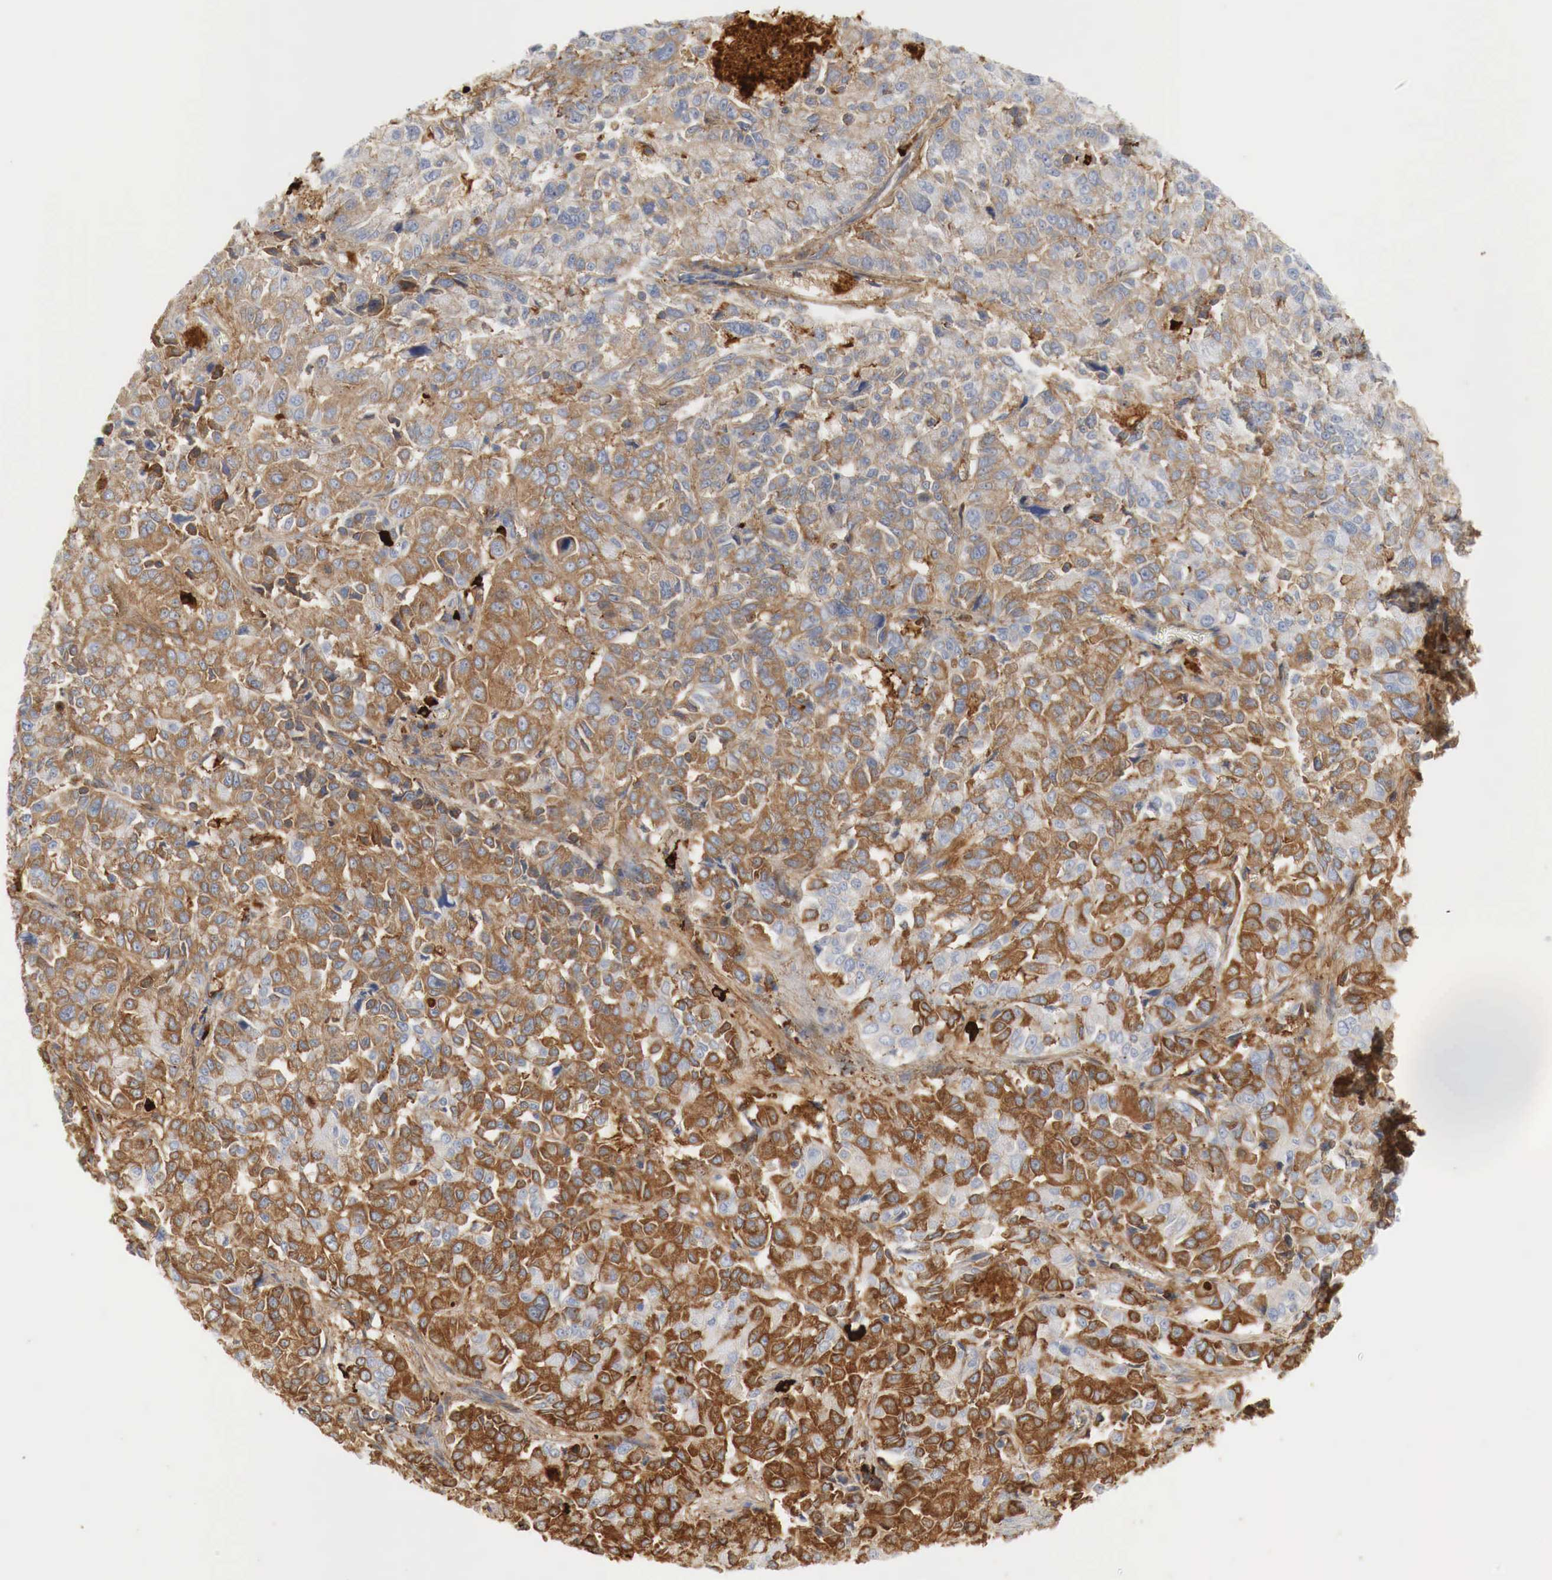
{"staining": {"intensity": "moderate", "quantity": "25%-75%", "location": "cytoplasmic/membranous"}, "tissue": "pancreatic cancer", "cell_type": "Tumor cells", "image_type": "cancer", "snomed": [{"axis": "morphology", "description": "Adenocarcinoma, NOS"}, {"axis": "topography", "description": "Pancreas"}], "caption": "There is medium levels of moderate cytoplasmic/membranous staining in tumor cells of pancreatic cancer, as demonstrated by immunohistochemical staining (brown color).", "gene": "IGLC3", "patient": {"sex": "female", "age": 52}}